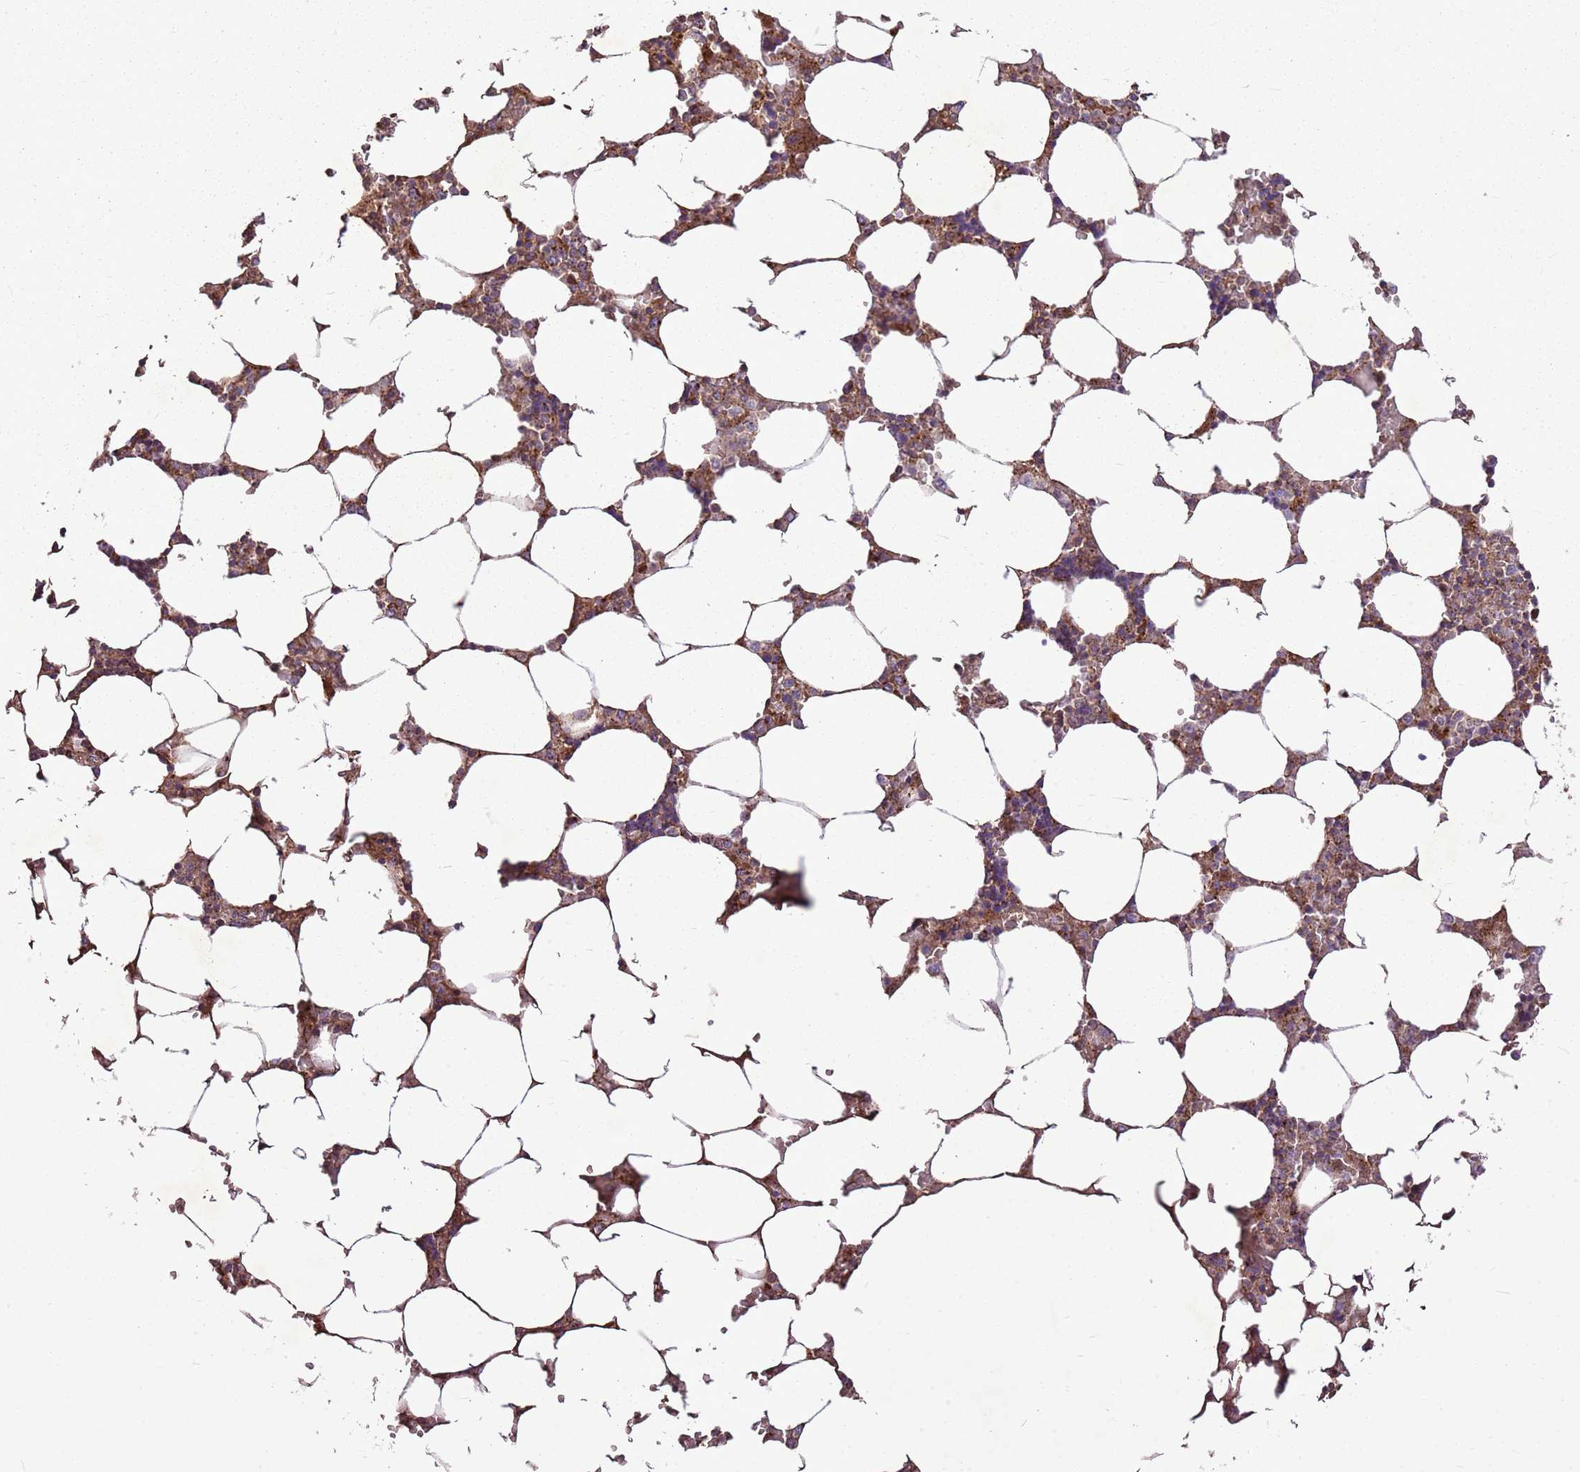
{"staining": {"intensity": "moderate", "quantity": "25%-75%", "location": "cytoplasmic/membranous"}, "tissue": "bone marrow", "cell_type": "Hematopoietic cells", "image_type": "normal", "snomed": [{"axis": "morphology", "description": "Normal tissue, NOS"}, {"axis": "topography", "description": "Bone marrow"}], "caption": "Normal bone marrow reveals moderate cytoplasmic/membranous positivity in about 25%-75% of hematopoietic cells, visualized by immunohistochemistry.", "gene": "ANKRD24", "patient": {"sex": "male", "age": 64}}